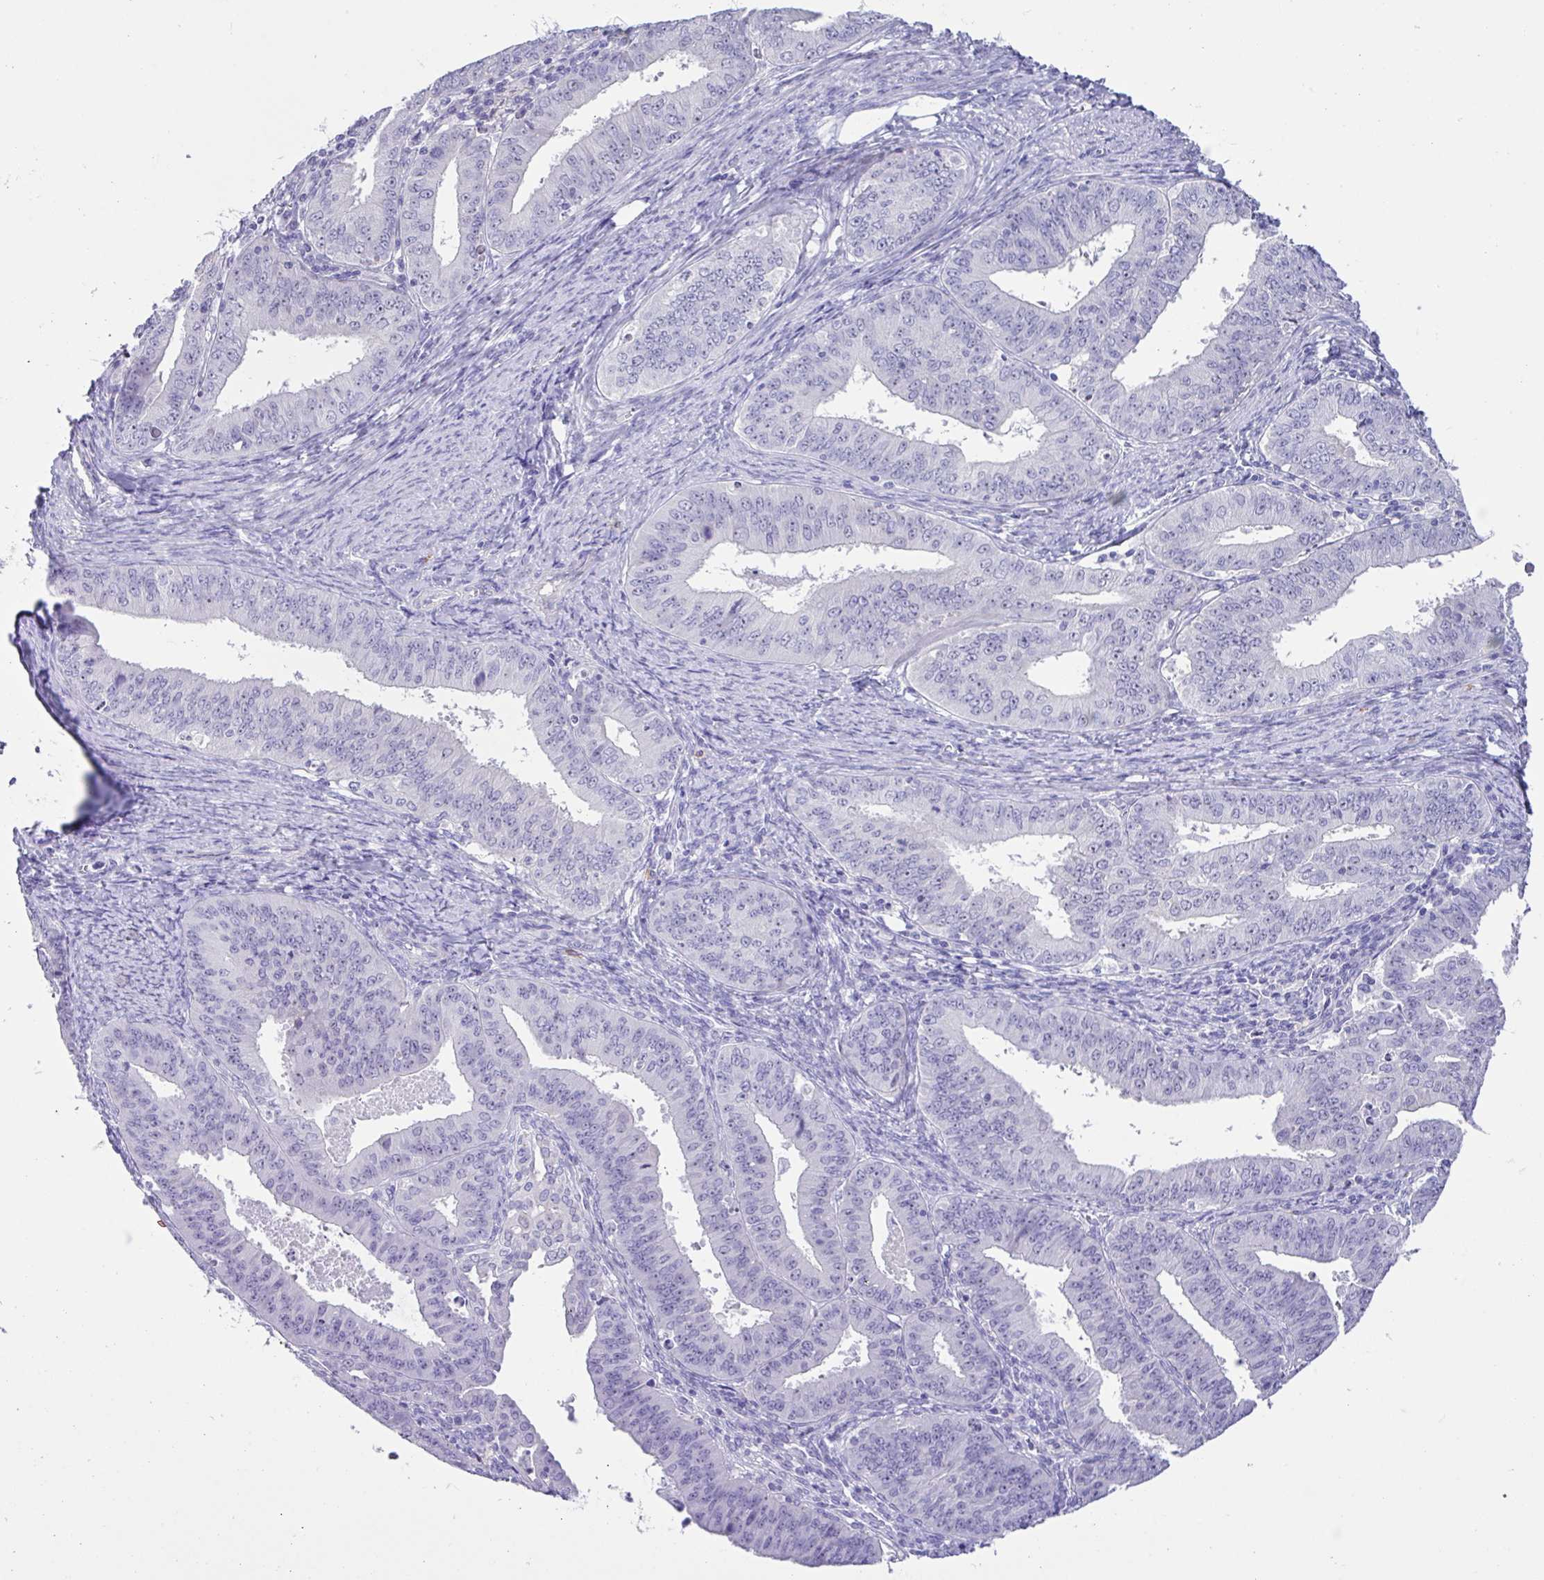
{"staining": {"intensity": "negative", "quantity": "none", "location": "none"}, "tissue": "endometrial cancer", "cell_type": "Tumor cells", "image_type": "cancer", "snomed": [{"axis": "morphology", "description": "Adenocarcinoma, NOS"}, {"axis": "topography", "description": "Endometrium"}], "caption": "Tumor cells show no significant staining in endometrial adenocarcinoma.", "gene": "MRM2", "patient": {"sex": "female", "age": 73}}